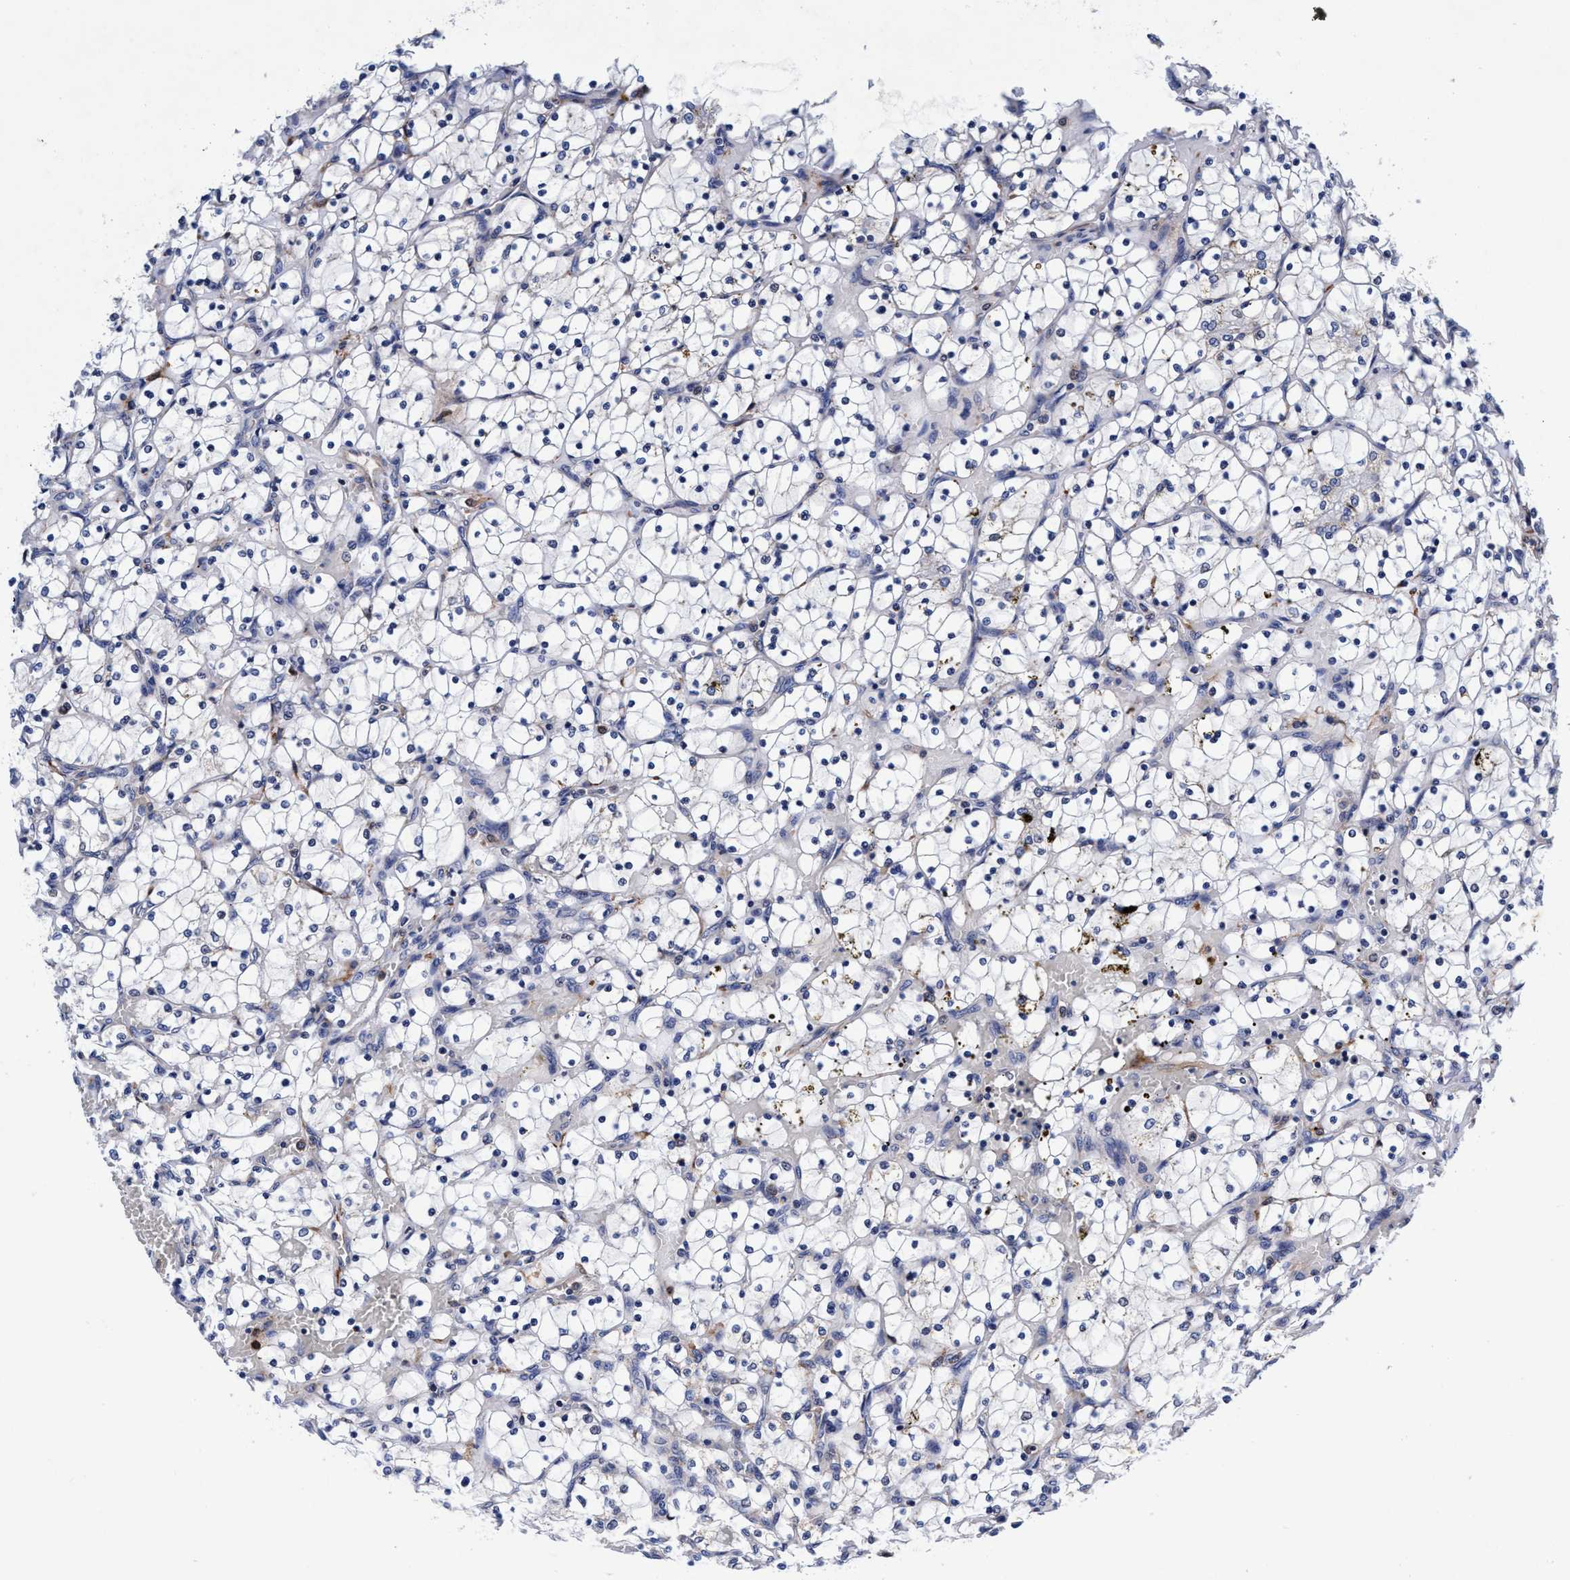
{"staining": {"intensity": "negative", "quantity": "none", "location": "none"}, "tissue": "renal cancer", "cell_type": "Tumor cells", "image_type": "cancer", "snomed": [{"axis": "morphology", "description": "Adenocarcinoma, NOS"}, {"axis": "topography", "description": "Kidney"}], "caption": "Tumor cells show no significant protein positivity in renal adenocarcinoma. The staining is performed using DAB (3,3'-diaminobenzidine) brown chromogen with nuclei counter-stained in using hematoxylin.", "gene": "UBALD2", "patient": {"sex": "female", "age": 69}}